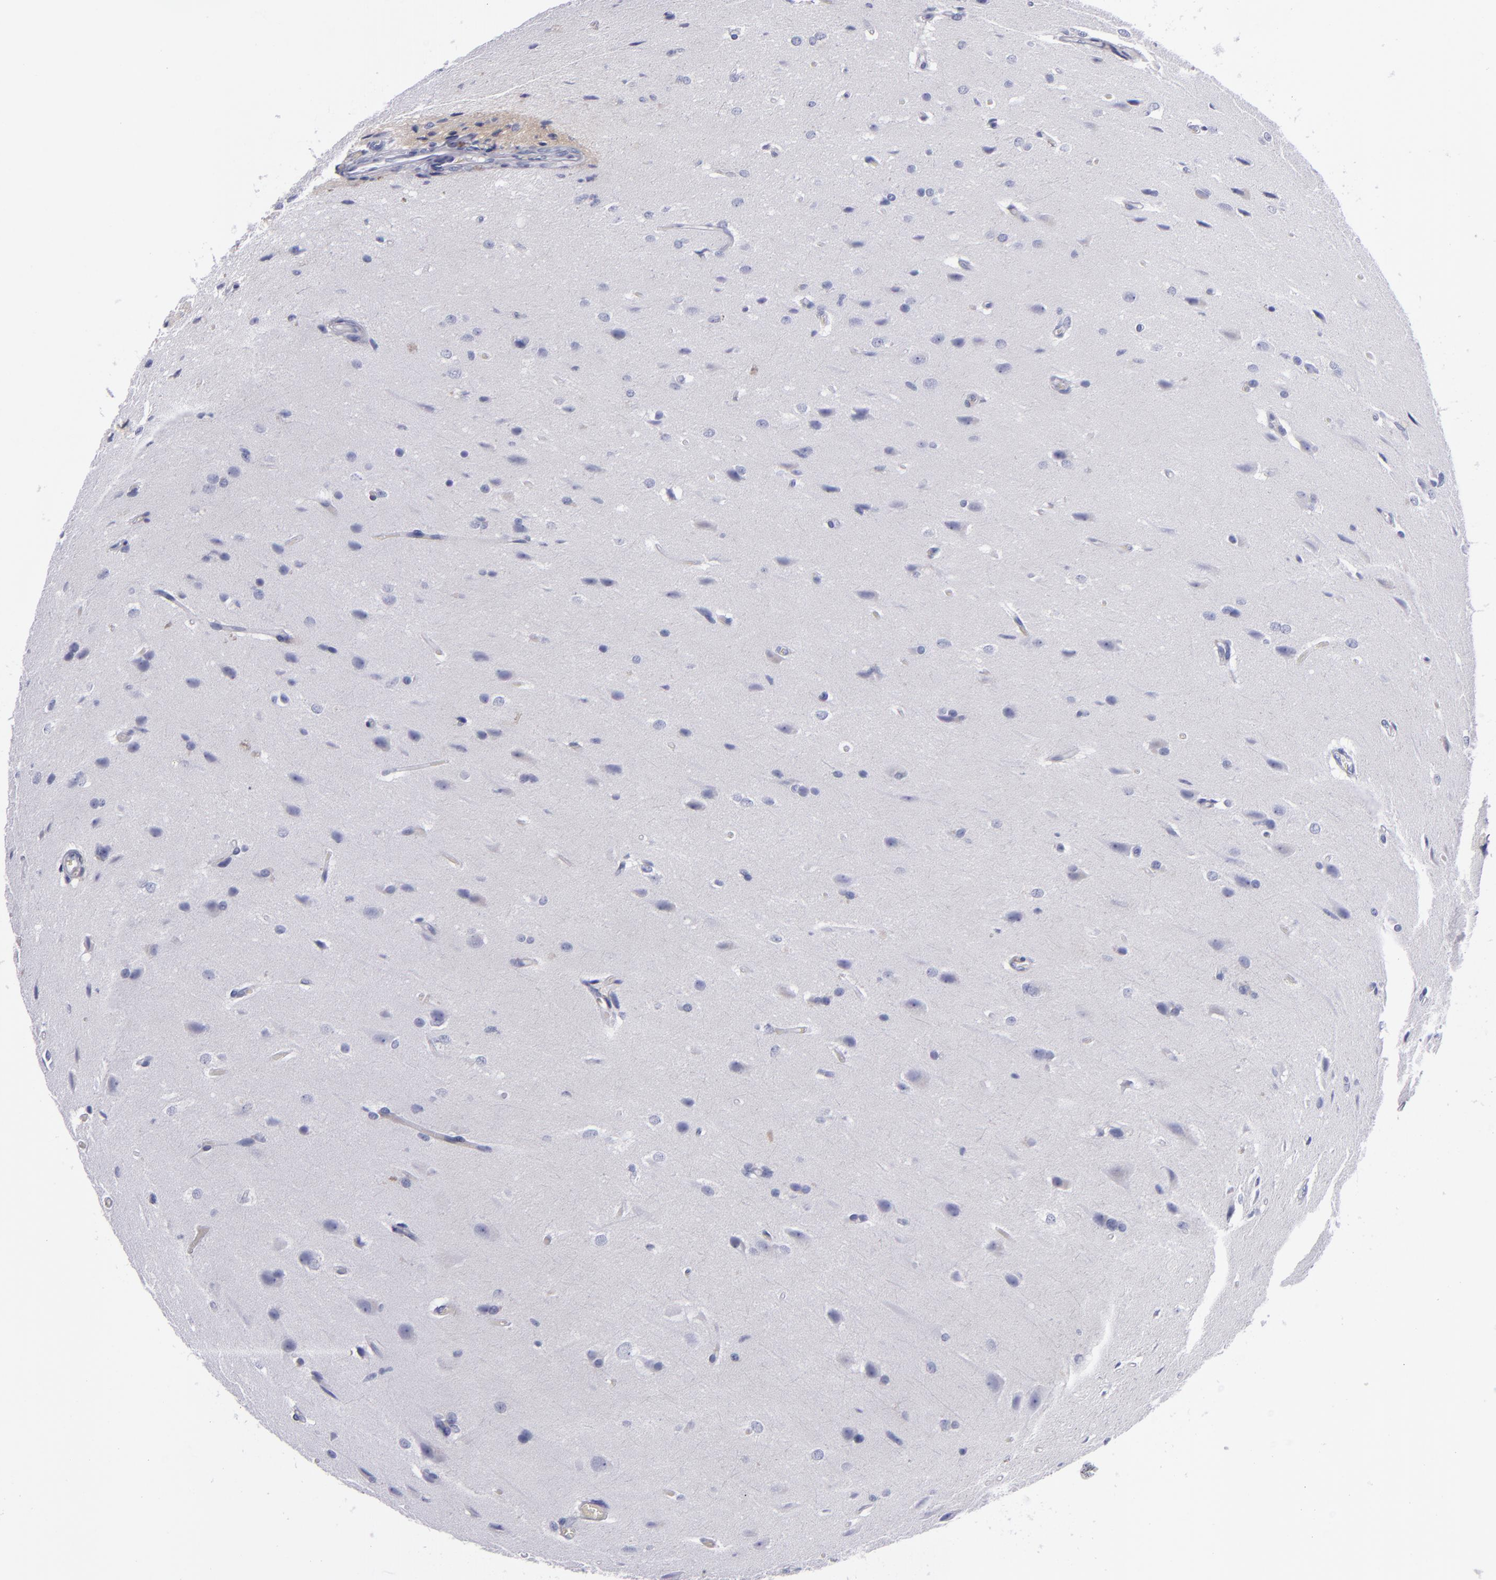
{"staining": {"intensity": "negative", "quantity": "none", "location": "none"}, "tissue": "glioma", "cell_type": "Tumor cells", "image_type": "cancer", "snomed": [{"axis": "morphology", "description": "Glioma, malignant, High grade"}, {"axis": "topography", "description": "Brain"}], "caption": "The micrograph shows no staining of tumor cells in glioma.", "gene": "CD38", "patient": {"sex": "male", "age": 68}}